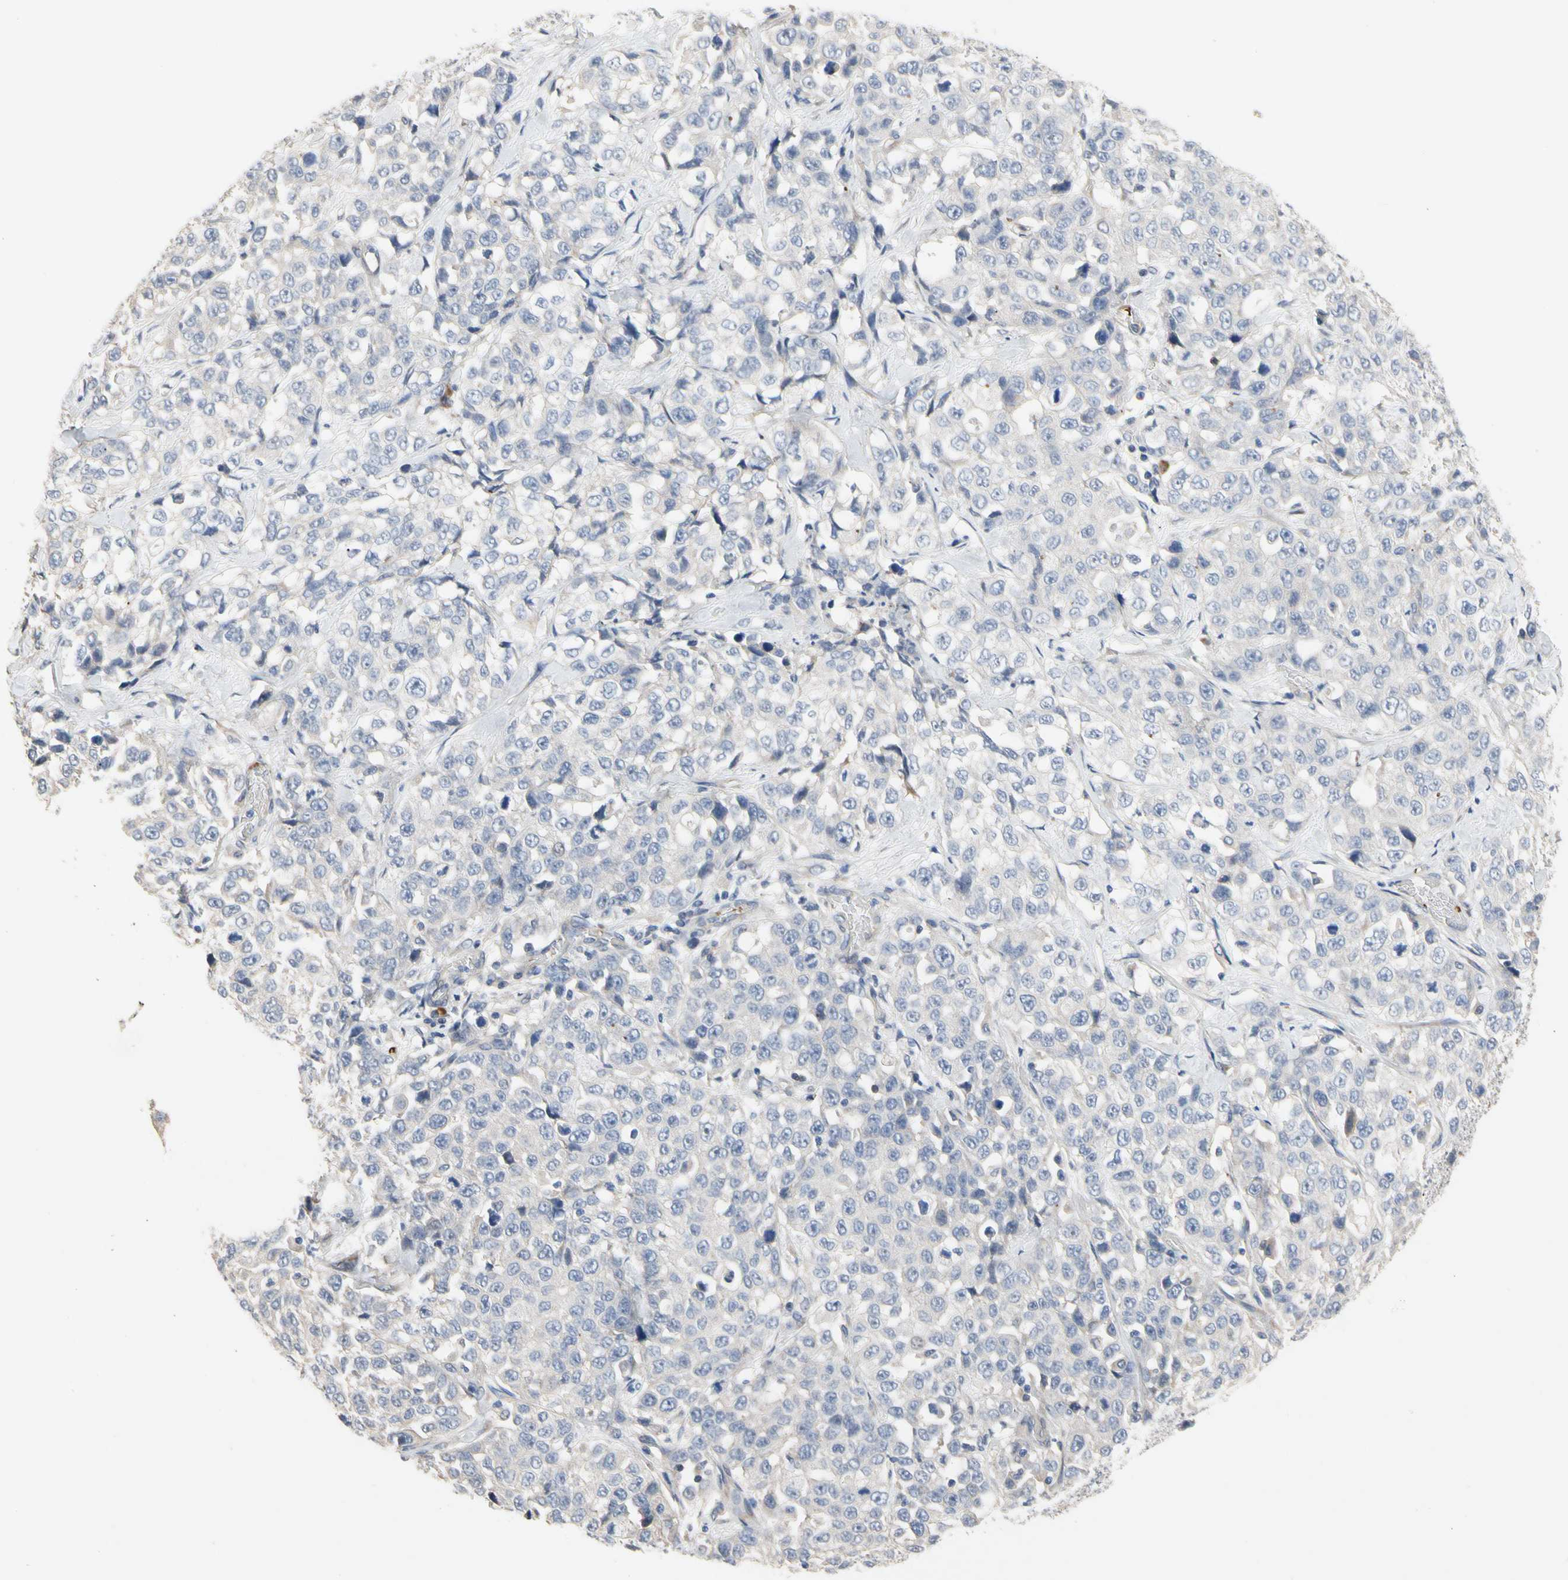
{"staining": {"intensity": "negative", "quantity": "none", "location": "none"}, "tissue": "stomach cancer", "cell_type": "Tumor cells", "image_type": "cancer", "snomed": [{"axis": "morphology", "description": "Normal tissue, NOS"}, {"axis": "morphology", "description": "Adenocarcinoma, NOS"}, {"axis": "topography", "description": "Stomach"}], "caption": "This is an immunohistochemistry (IHC) image of stomach adenocarcinoma. There is no staining in tumor cells.", "gene": "HMGCR", "patient": {"sex": "male", "age": 48}}